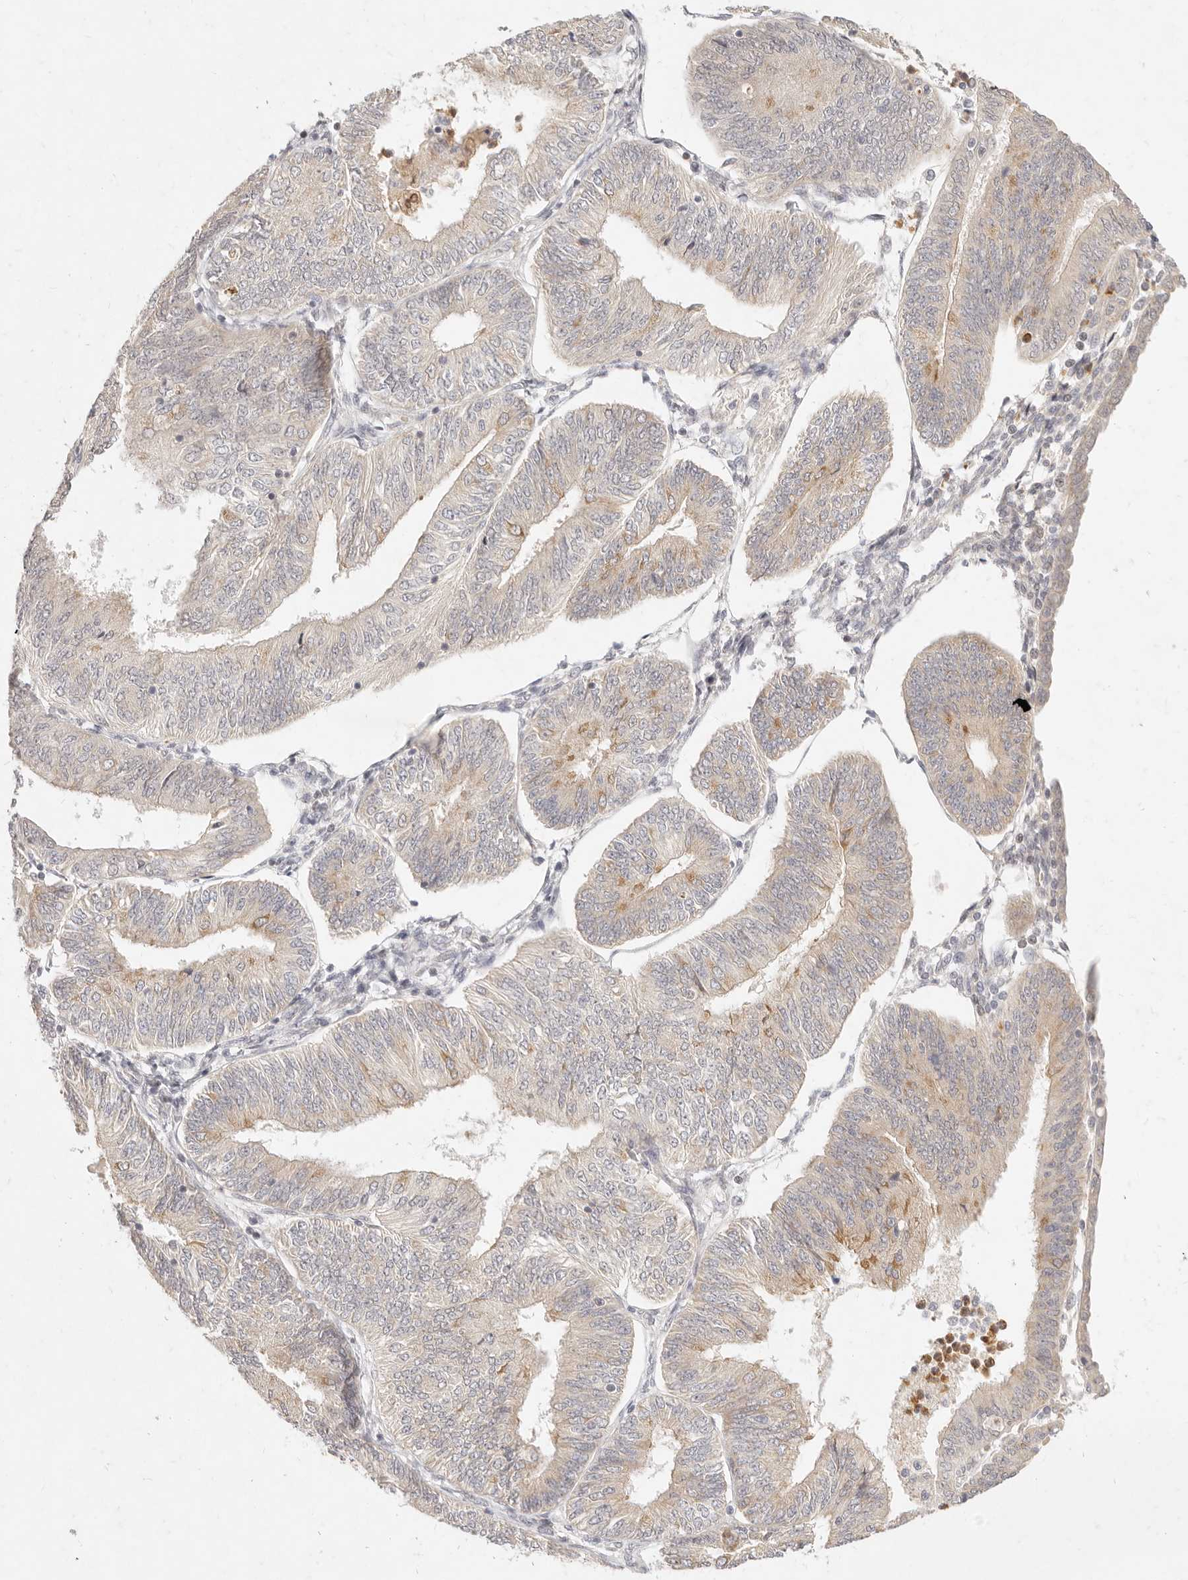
{"staining": {"intensity": "moderate", "quantity": "25%-75%", "location": "cytoplasmic/membranous"}, "tissue": "endometrial cancer", "cell_type": "Tumor cells", "image_type": "cancer", "snomed": [{"axis": "morphology", "description": "Adenocarcinoma, NOS"}, {"axis": "topography", "description": "Endometrium"}], "caption": "The image displays immunohistochemical staining of endometrial cancer (adenocarcinoma). There is moderate cytoplasmic/membranous positivity is seen in approximately 25%-75% of tumor cells. (Brightfield microscopy of DAB IHC at high magnification).", "gene": "ASCL3", "patient": {"sex": "female", "age": 58}}